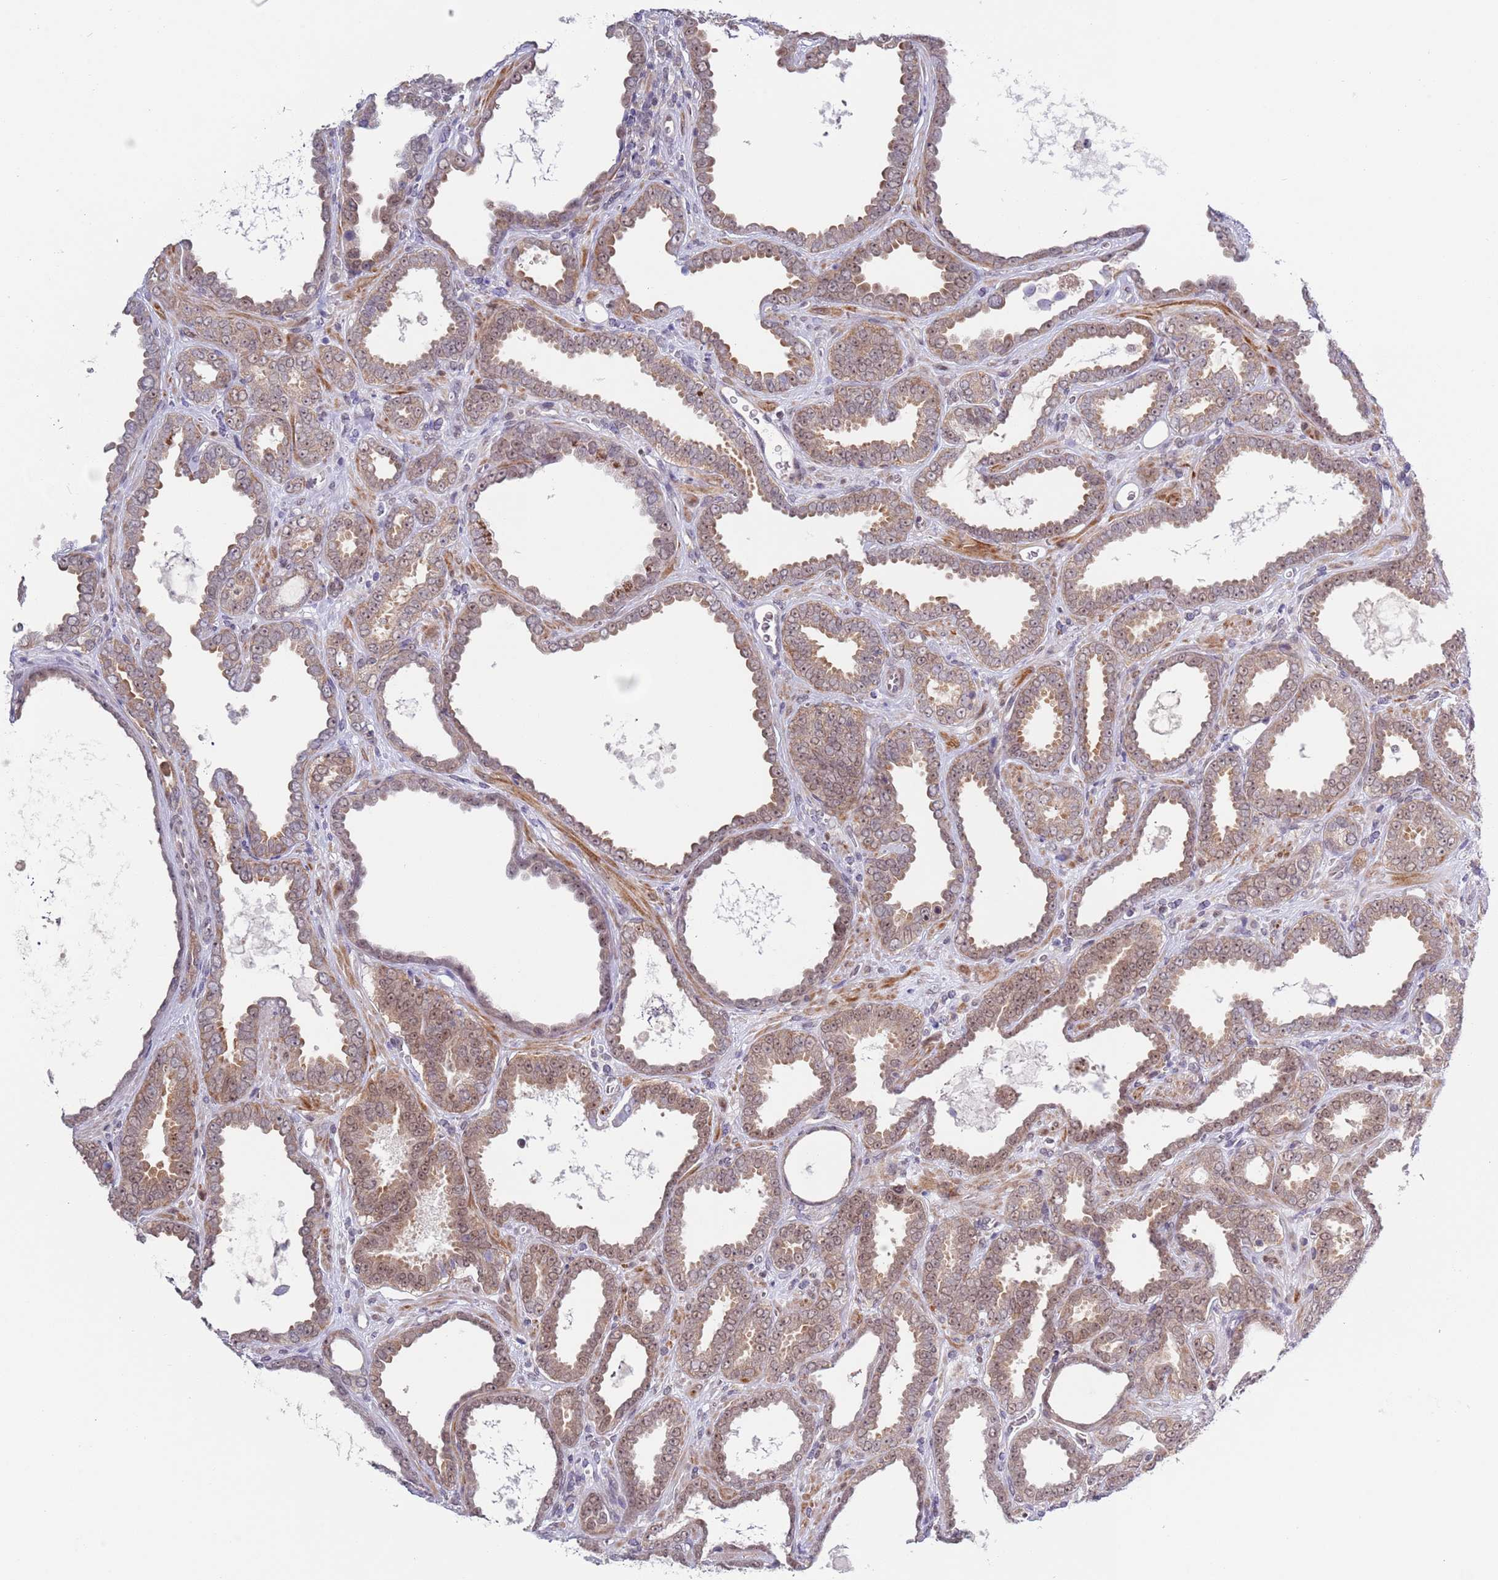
{"staining": {"intensity": "moderate", "quantity": "25%-75%", "location": "cytoplasmic/membranous,nuclear"}, "tissue": "prostate cancer", "cell_type": "Tumor cells", "image_type": "cancer", "snomed": [{"axis": "morphology", "description": "Adenocarcinoma, High grade"}, {"axis": "topography", "description": "Prostate"}], "caption": "Protein staining of prostate cancer (adenocarcinoma (high-grade)) tissue reveals moderate cytoplasmic/membranous and nuclear positivity in approximately 25%-75% of tumor cells.", "gene": "SLC25A32", "patient": {"sex": "male", "age": 72}}